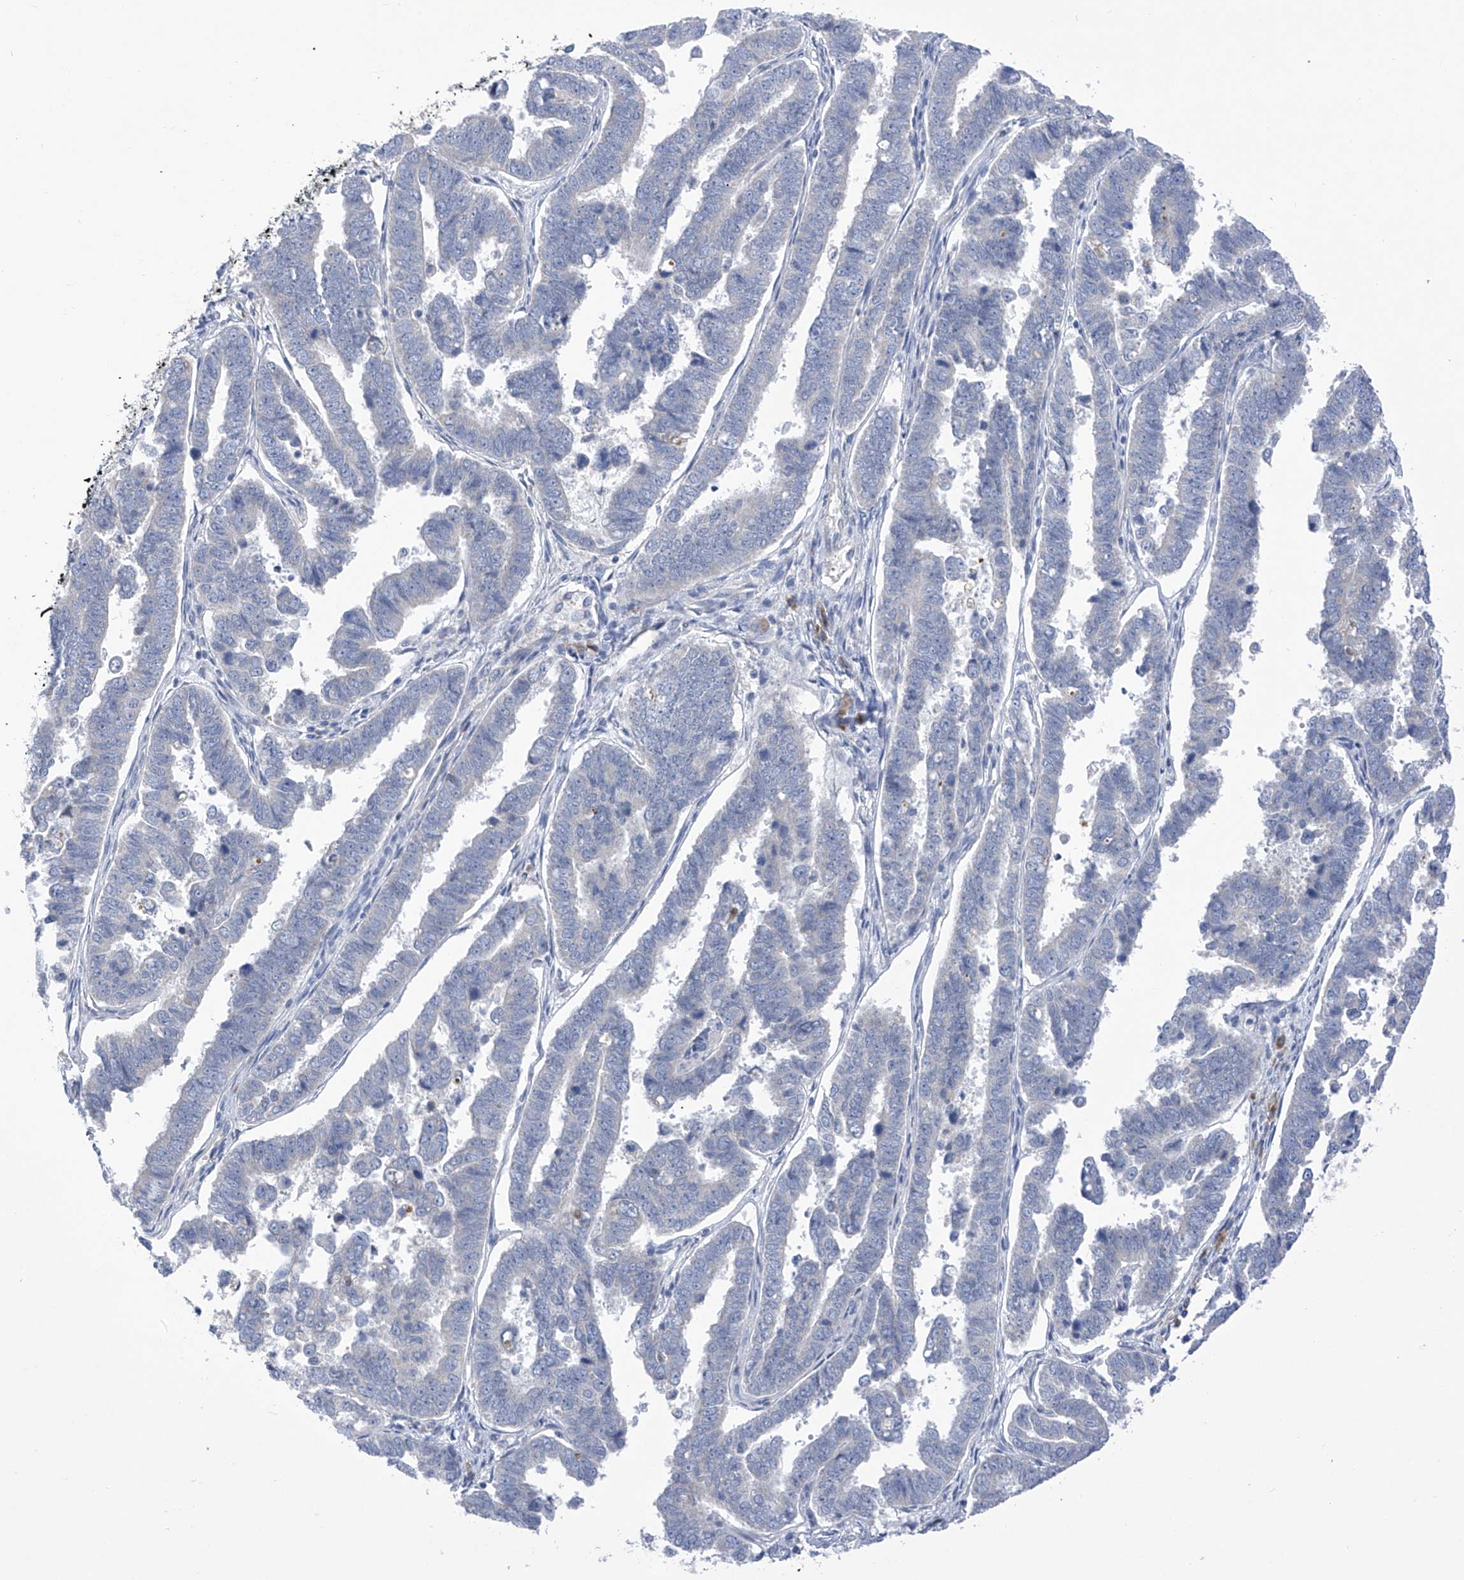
{"staining": {"intensity": "negative", "quantity": "none", "location": "none"}, "tissue": "endometrial cancer", "cell_type": "Tumor cells", "image_type": "cancer", "snomed": [{"axis": "morphology", "description": "Adenocarcinoma, NOS"}, {"axis": "topography", "description": "Endometrium"}], "caption": "DAB (3,3'-diaminobenzidine) immunohistochemical staining of endometrial adenocarcinoma displays no significant staining in tumor cells. (DAB (3,3'-diaminobenzidine) immunohistochemistry (IHC) with hematoxylin counter stain).", "gene": "SLCO4A1", "patient": {"sex": "female", "age": 75}}